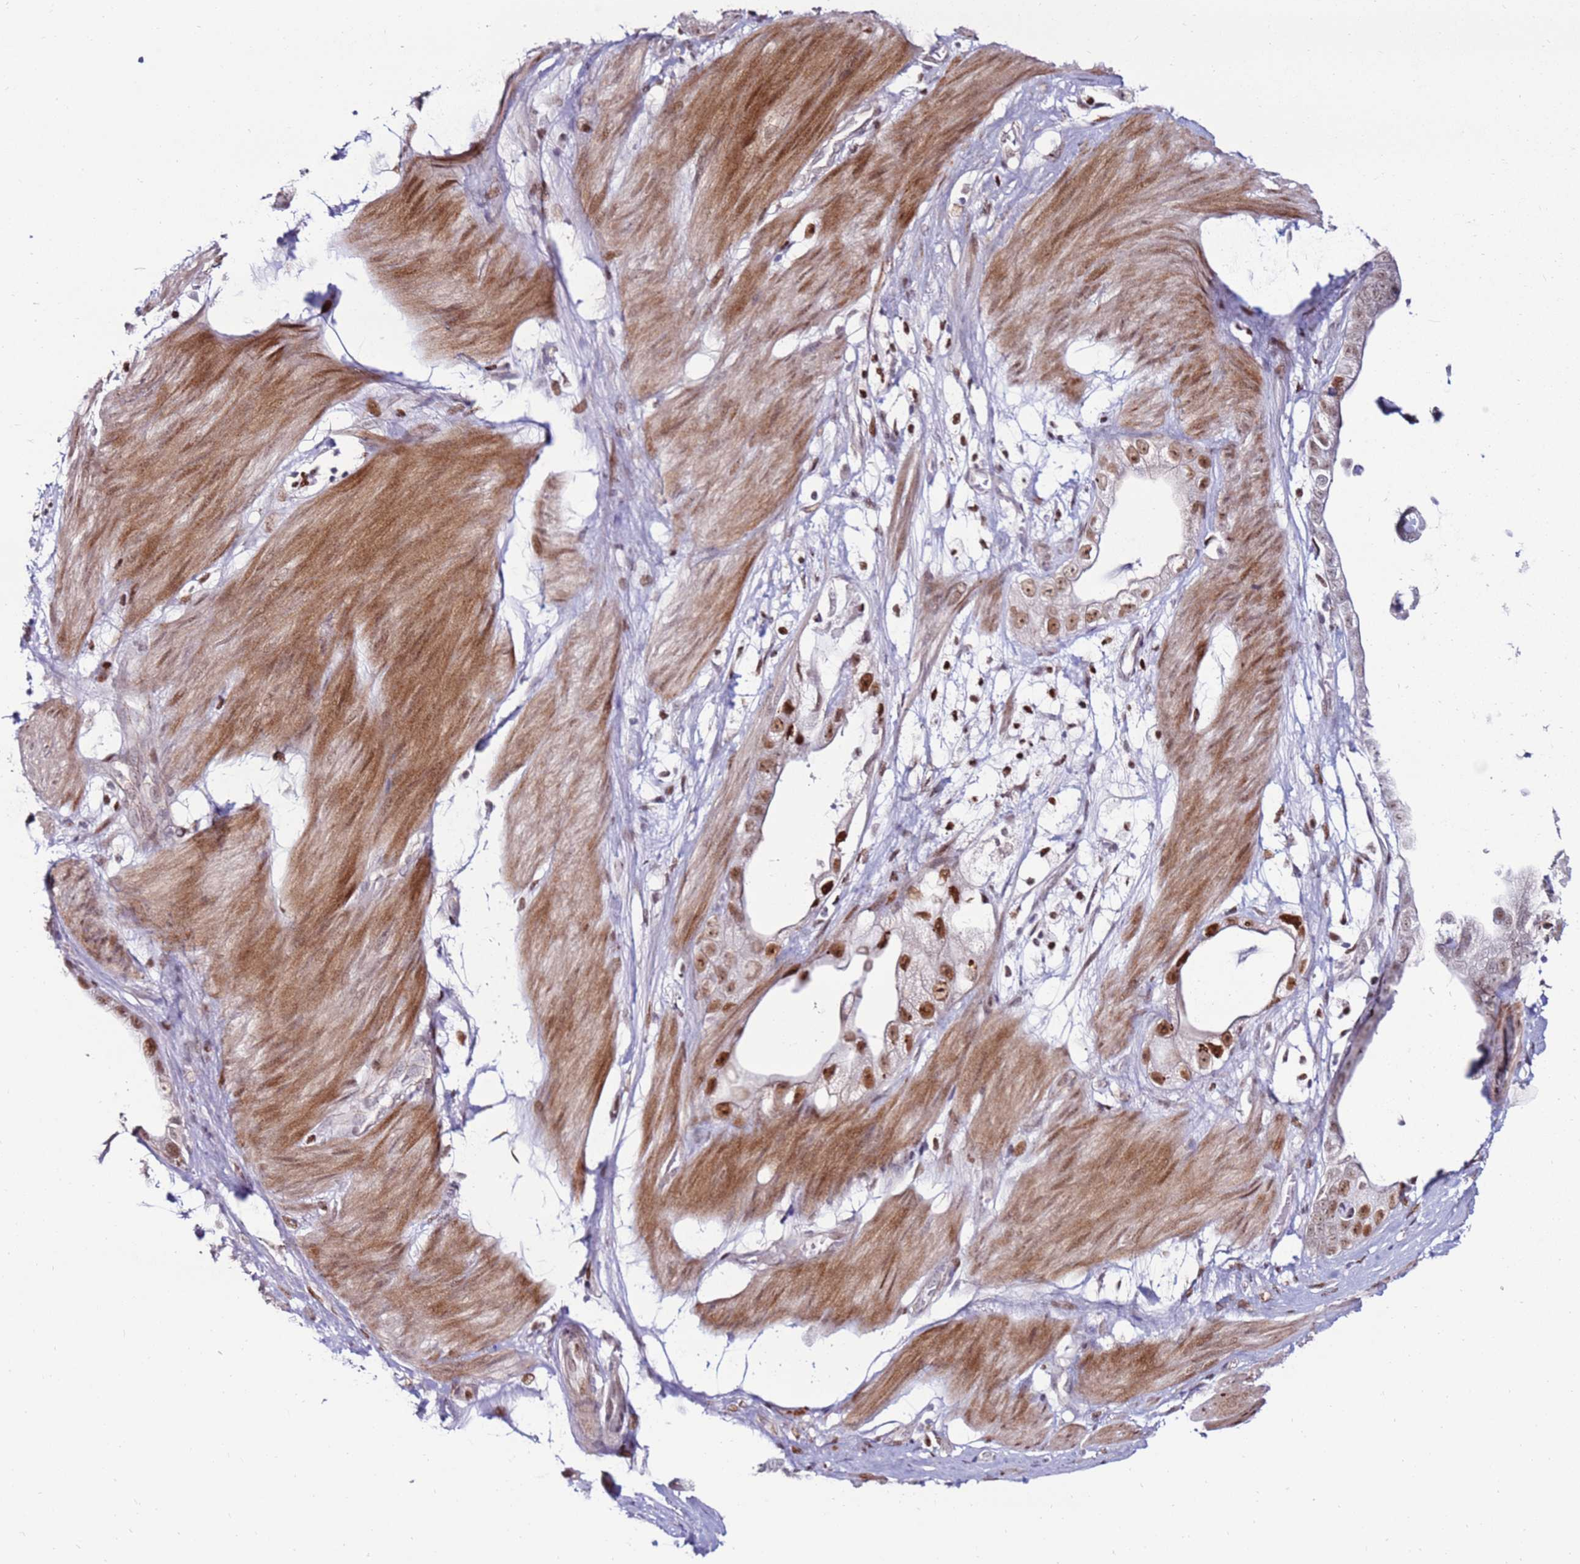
{"staining": {"intensity": "moderate", "quantity": "25%-75%", "location": "nuclear"}, "tissue": "stomach cancer", "cell_type": "Tumor cells", "image_type": "cancer", "snomed": [{"axis": "morphology", "description": "Adenocarcinoma, NOS"}, {"axis": "topography", "description": "Stomach"}], "caption": "A high-resolution photomicrograph shows IHC staining of stomach adenocarcinoma, which shows moderate nuclear expression in approximately 25%-75% of tumor cells. Using DAB (3,3'-diaminobenzidine) (brown) and hematoxylin (blue) stains, captured at high magnification using brightfield microscopy.", "gene": "KPNA4", "patient": {"sex": "male", "age": 55}}